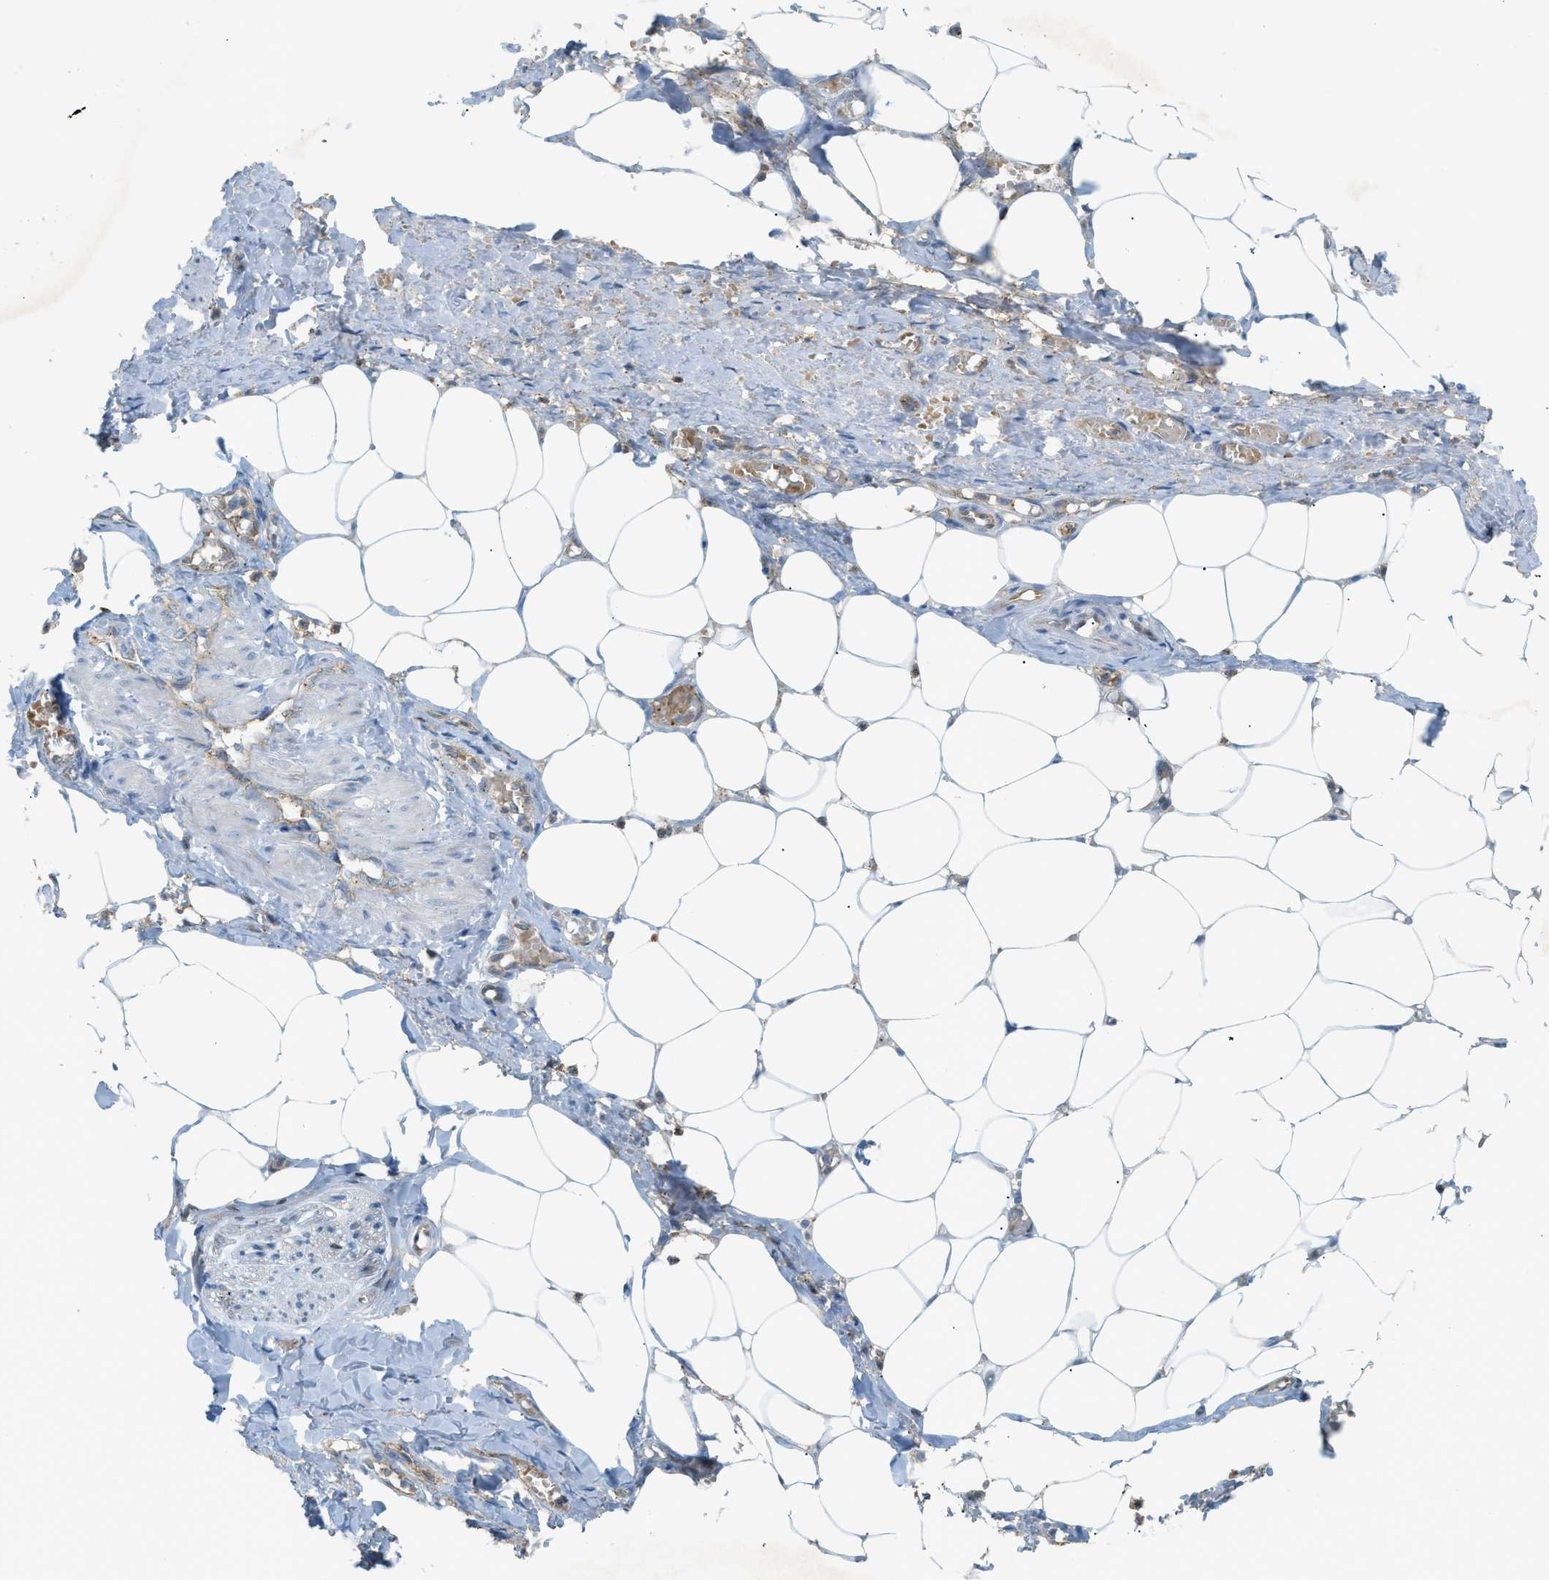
{"staining": {"intensity": "negative", "quantity": "none", "location": "none"}, "tissue": "adipose tissue", "cell_type": "Adipocytes", "image_type": "normal", "snomed": [{"axis": "morphology", "description": "Normal tissue, NOS"}, {"axis": "topography", "description": "Soft tissue"}, {"axis": "topography", "description": "Vascular tissue"}], "caption": "Histopathology image shows no protein expression in adipocytes of normal adipose tissue.", "gene": "GRK6", "patient": {"sex": "female", "age": 35}}